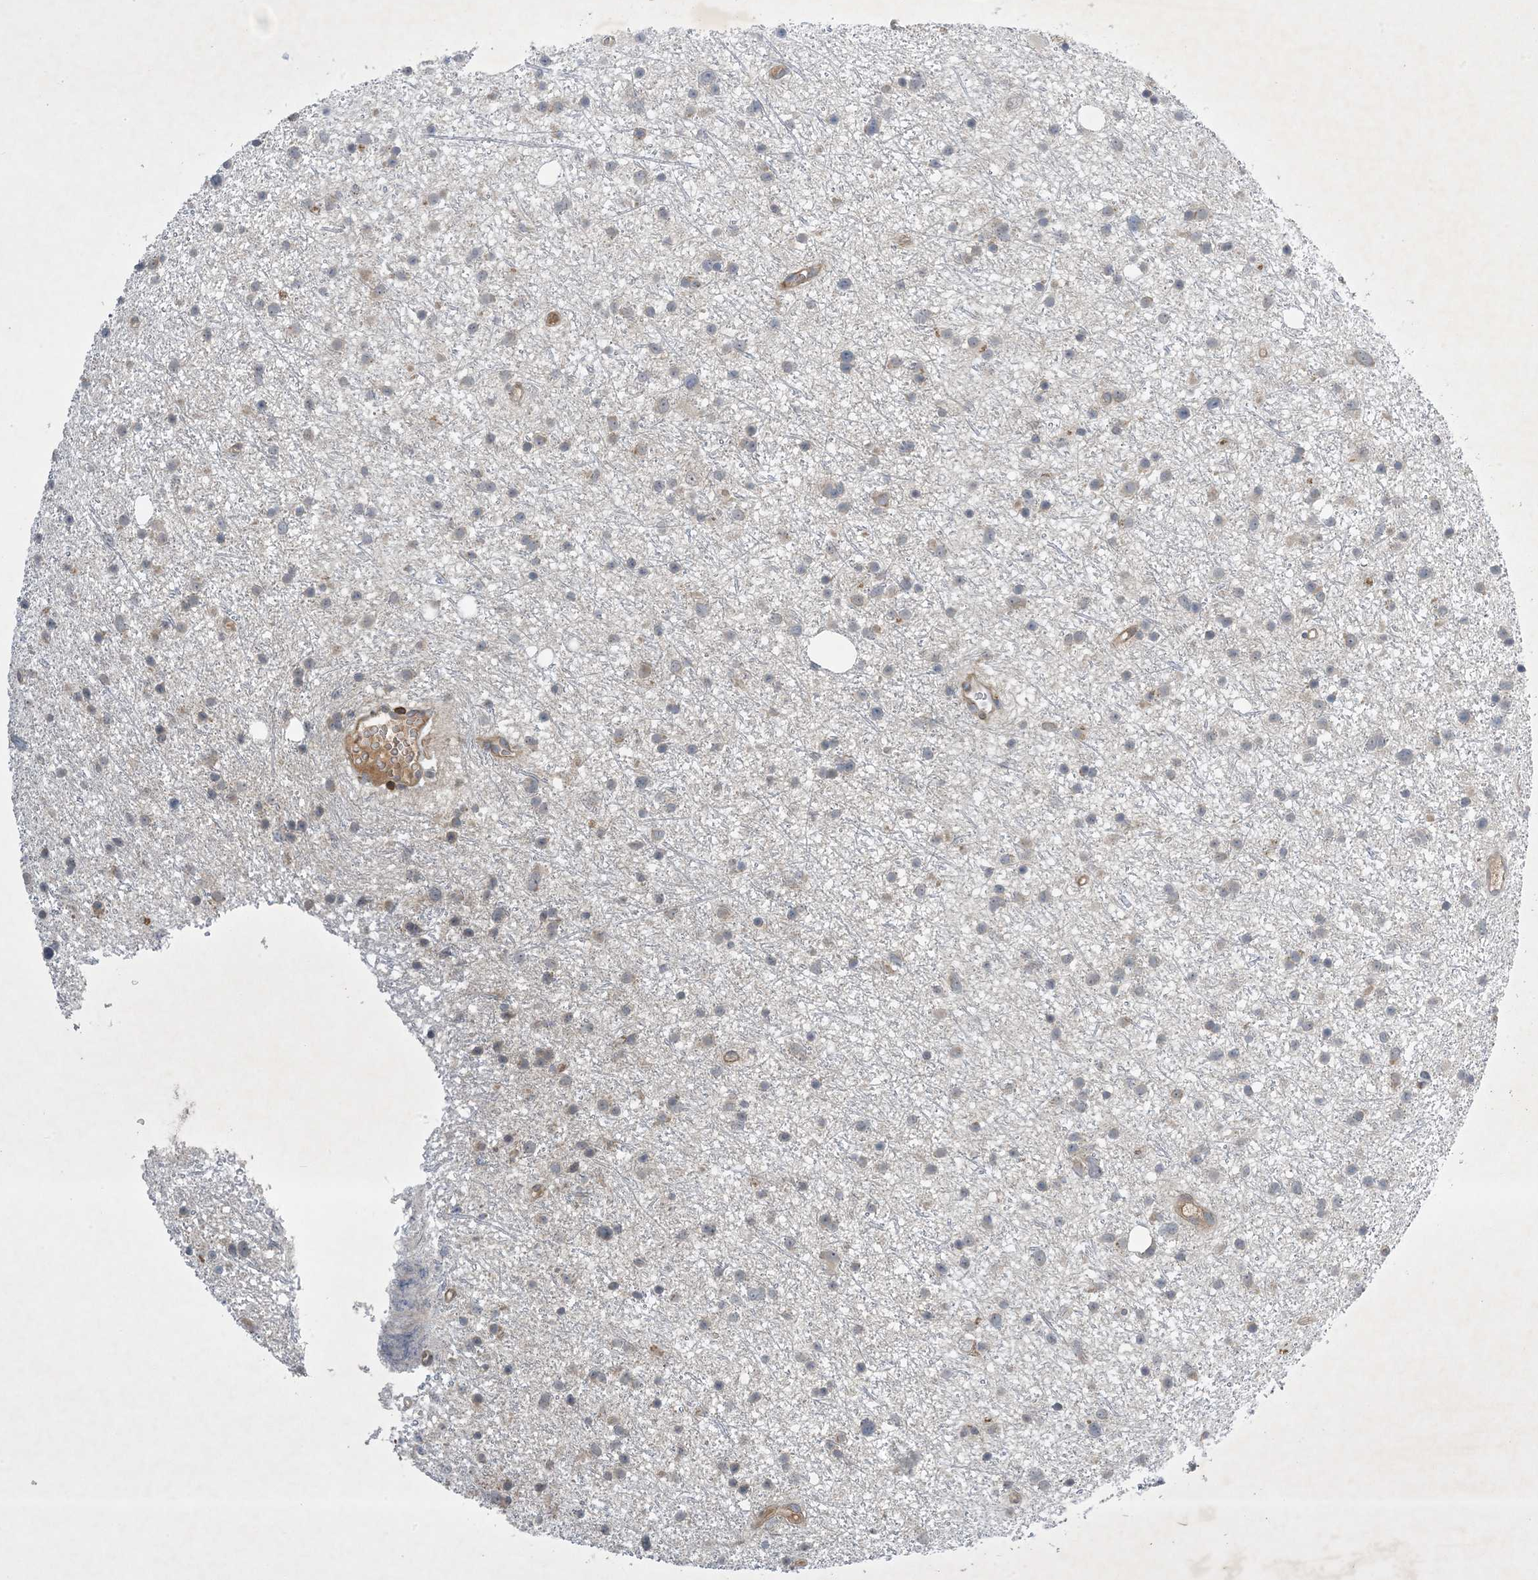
{"staining": {"intensity": "negative", "quantity": "none", "location": "none"}, "tissue": "glioma", "cell_type": "Tumor cells", "image_type": "cancer", "snomed": [{"axis": "morphology", "description": "Glioma, malignant, Low grade"}, {"axis": "topography", "description": "Cerebral cortex"}], "caption": "Micrograph shows no significant protein positivity in tumor cells of malignant low-grade glioma.", "gene": "AK9", "patient": {"sex": "female", "age": 39}}